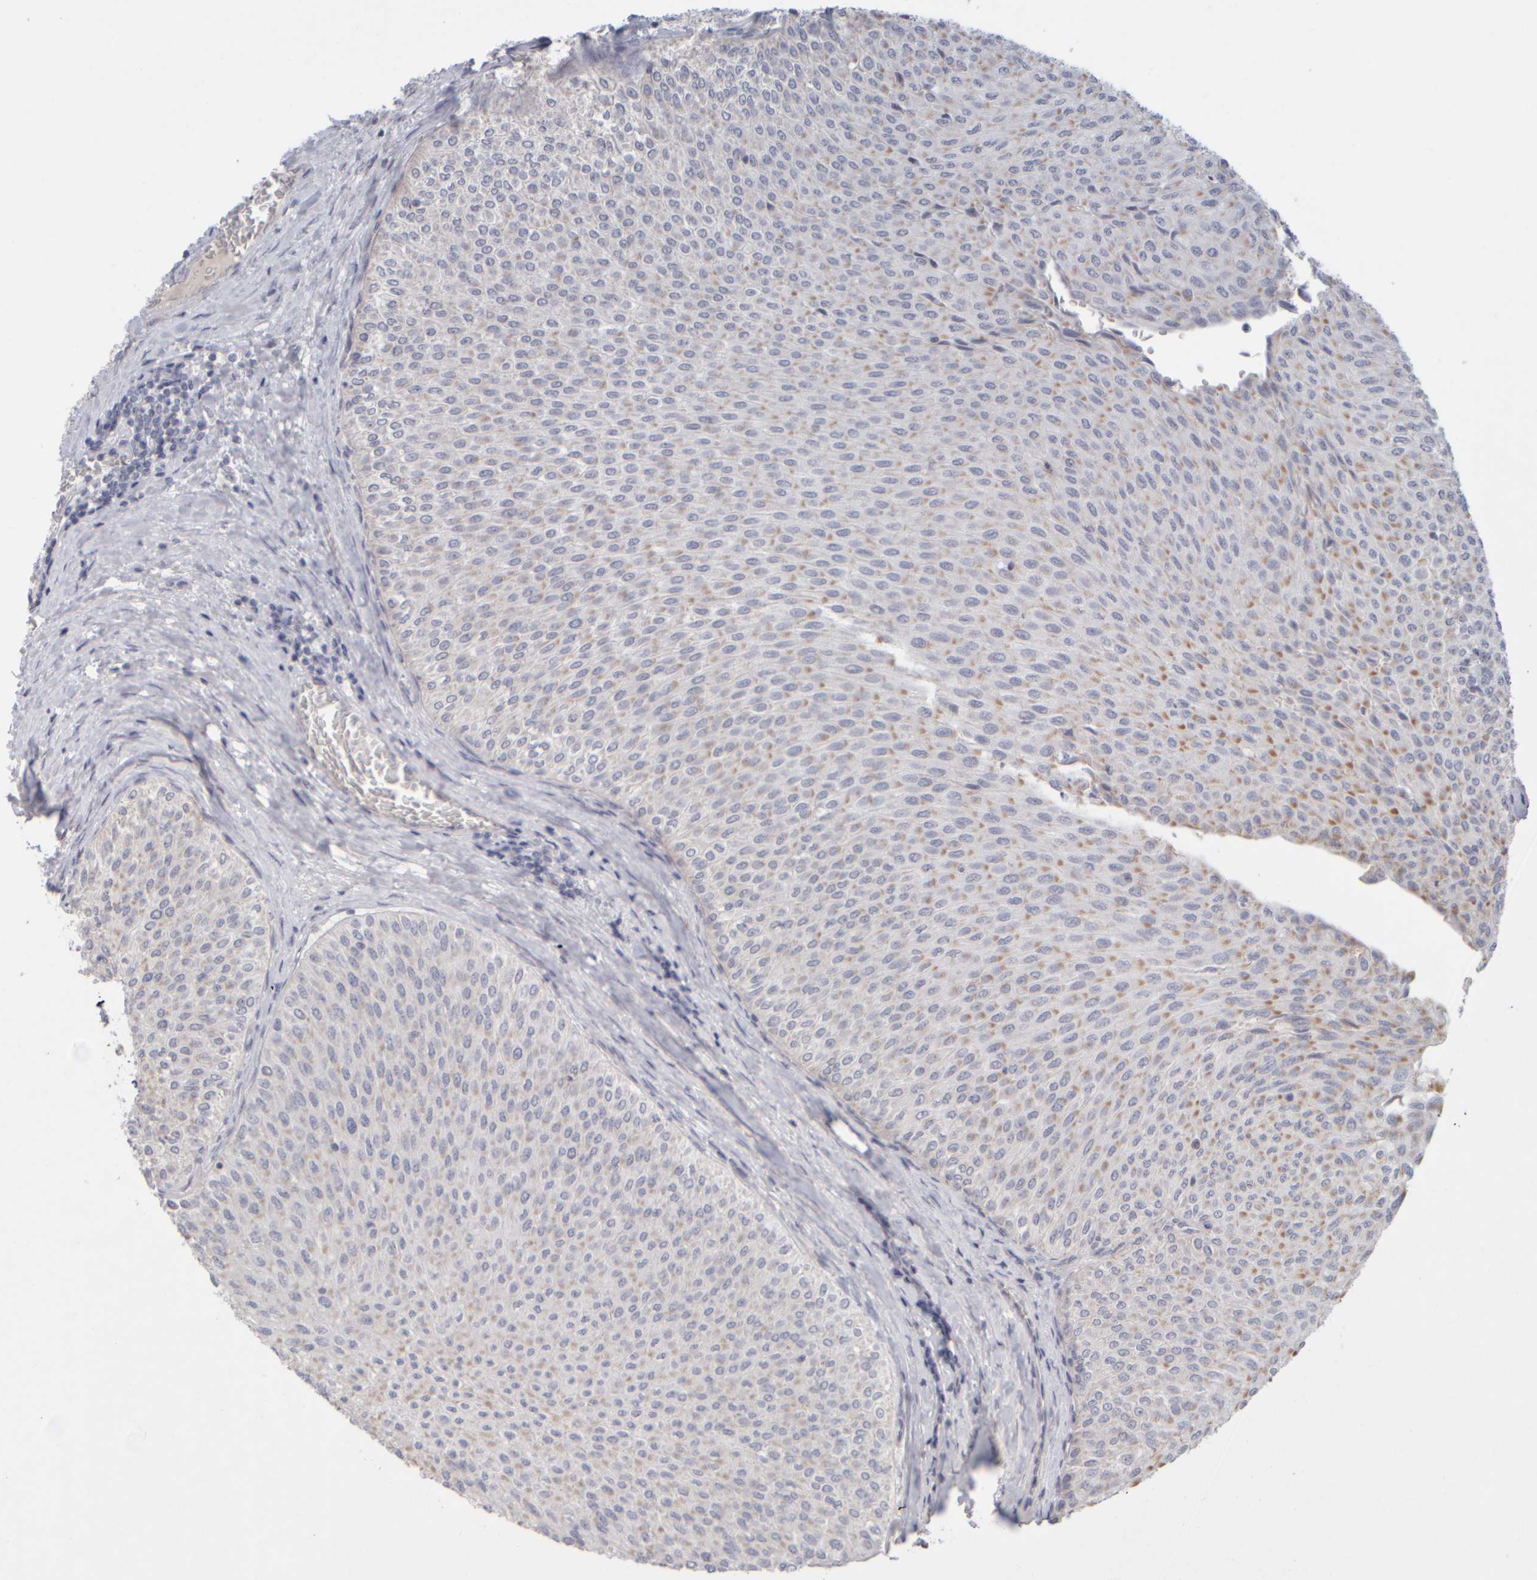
{"staining": {"intensity": "moderate", "quantity": "<25%", "location": "cytoplasmic/membranous"}, "tissue": "urothelial cancer", "cell_type": "Tumor cells", "image_type": "cancer", "snomed": [{"axis": "morphology", "description": "Urothelial carcinoma, Low grade"}, {"axis": "topography", "description": "Urinary bladder"}], "caption": "Moderate cytoplasmic/membranous expression for a protein is present in about <25% of tumor cells of urothelial carcinoma (low-grade) using immunohistochemistry.", "gene": "ZNF112", "patient": {"sex": "male", "age": 78}}